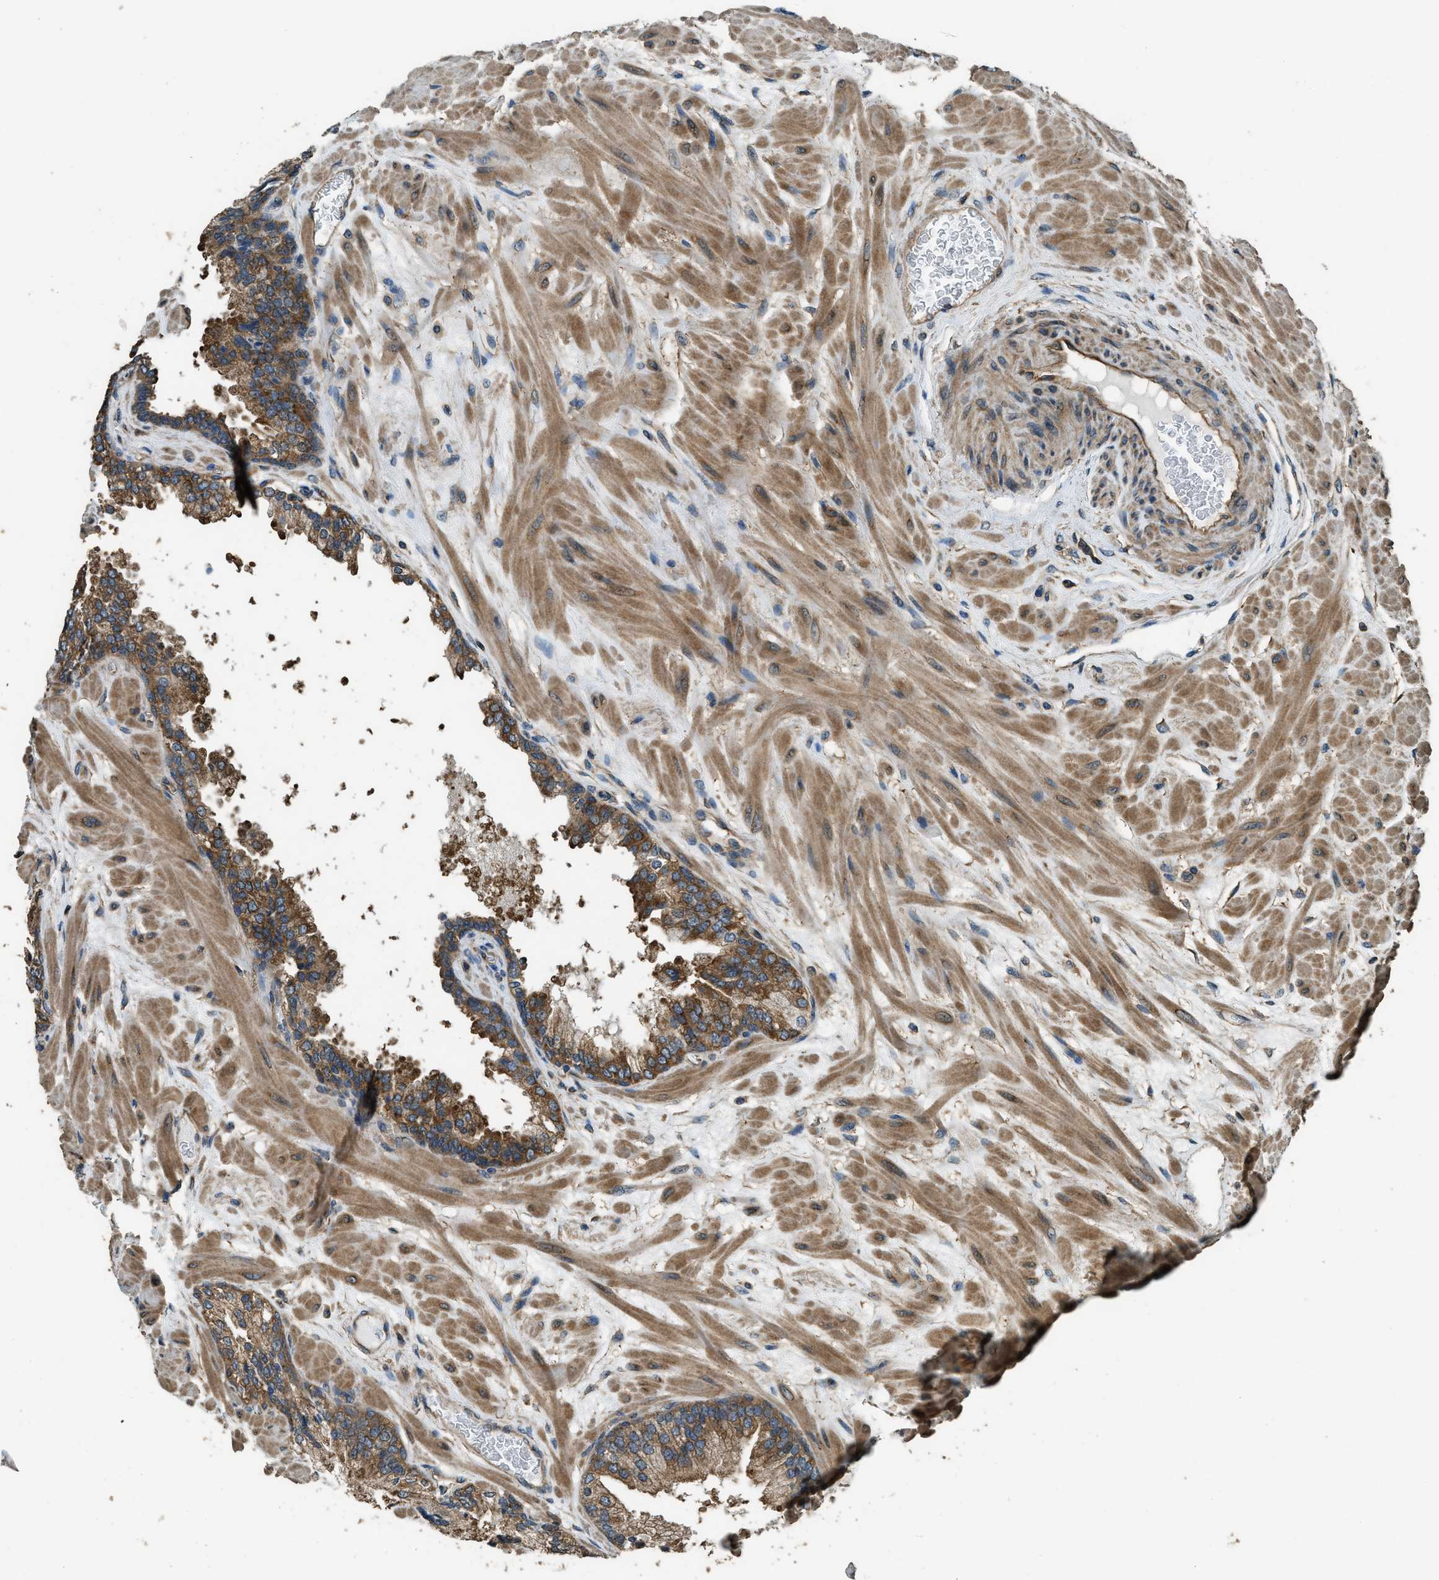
{"staining": {"intensity": "moderate", "quantity": ">75%", "location": "cytoplasmic/membranous"}, "tissue": "prostate cancer", "cell_type": "Tumor cells", "image_type": "cancer", "snomed": [{"axis": "morphology", "description": "Adenocarcinoma, Low grade"}, {"axis": "topography", "description": "Prostate"}], "caption": "A histopathology image of prostate cancer (low-grade adenocarcinoma) stained for a protein reveals moderate cytoplasmic/membranous brown staining in tumor cells.", "gene": "MARS1", "patient": {"sex": "male", "age": 63}}